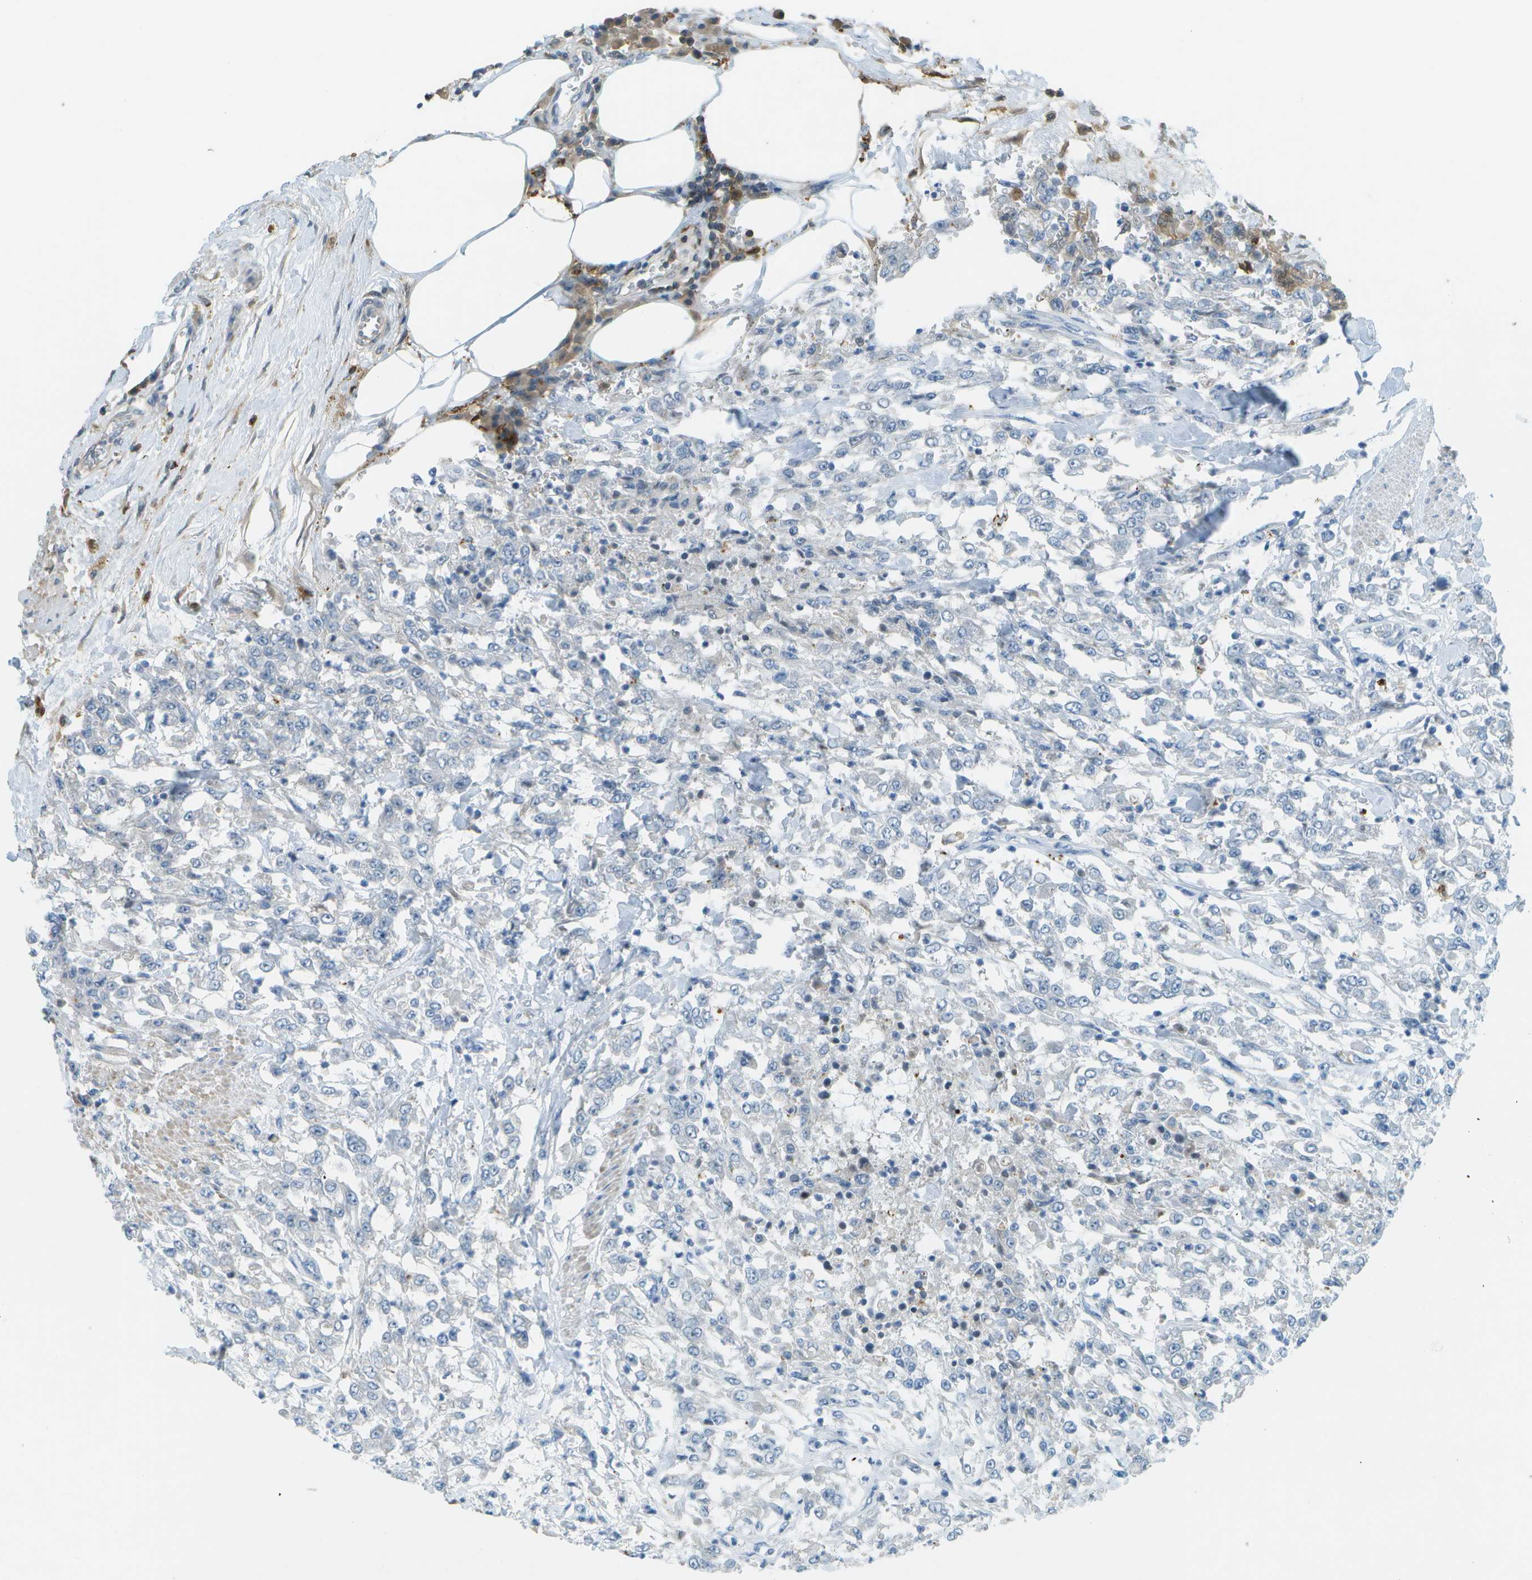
{"staining": {"intensity": "negative", "quantity": "none", "location": "none"}, "tissue": "urothelial cancer", "cell_type": "Tumor cells", "image_type": "cancer", "snomed": [{"axis": "morphology", "description": "Urothelial carcinoma, High grade"}, {"axis": "topography", "description": "Urinary bladder"}], "caption": "Urothelial cancer stained for a protein using IHC demonstrates no positivity tumor cells.", "gene": "CDH23", "patient": {"sex": "male", "age": 46}}